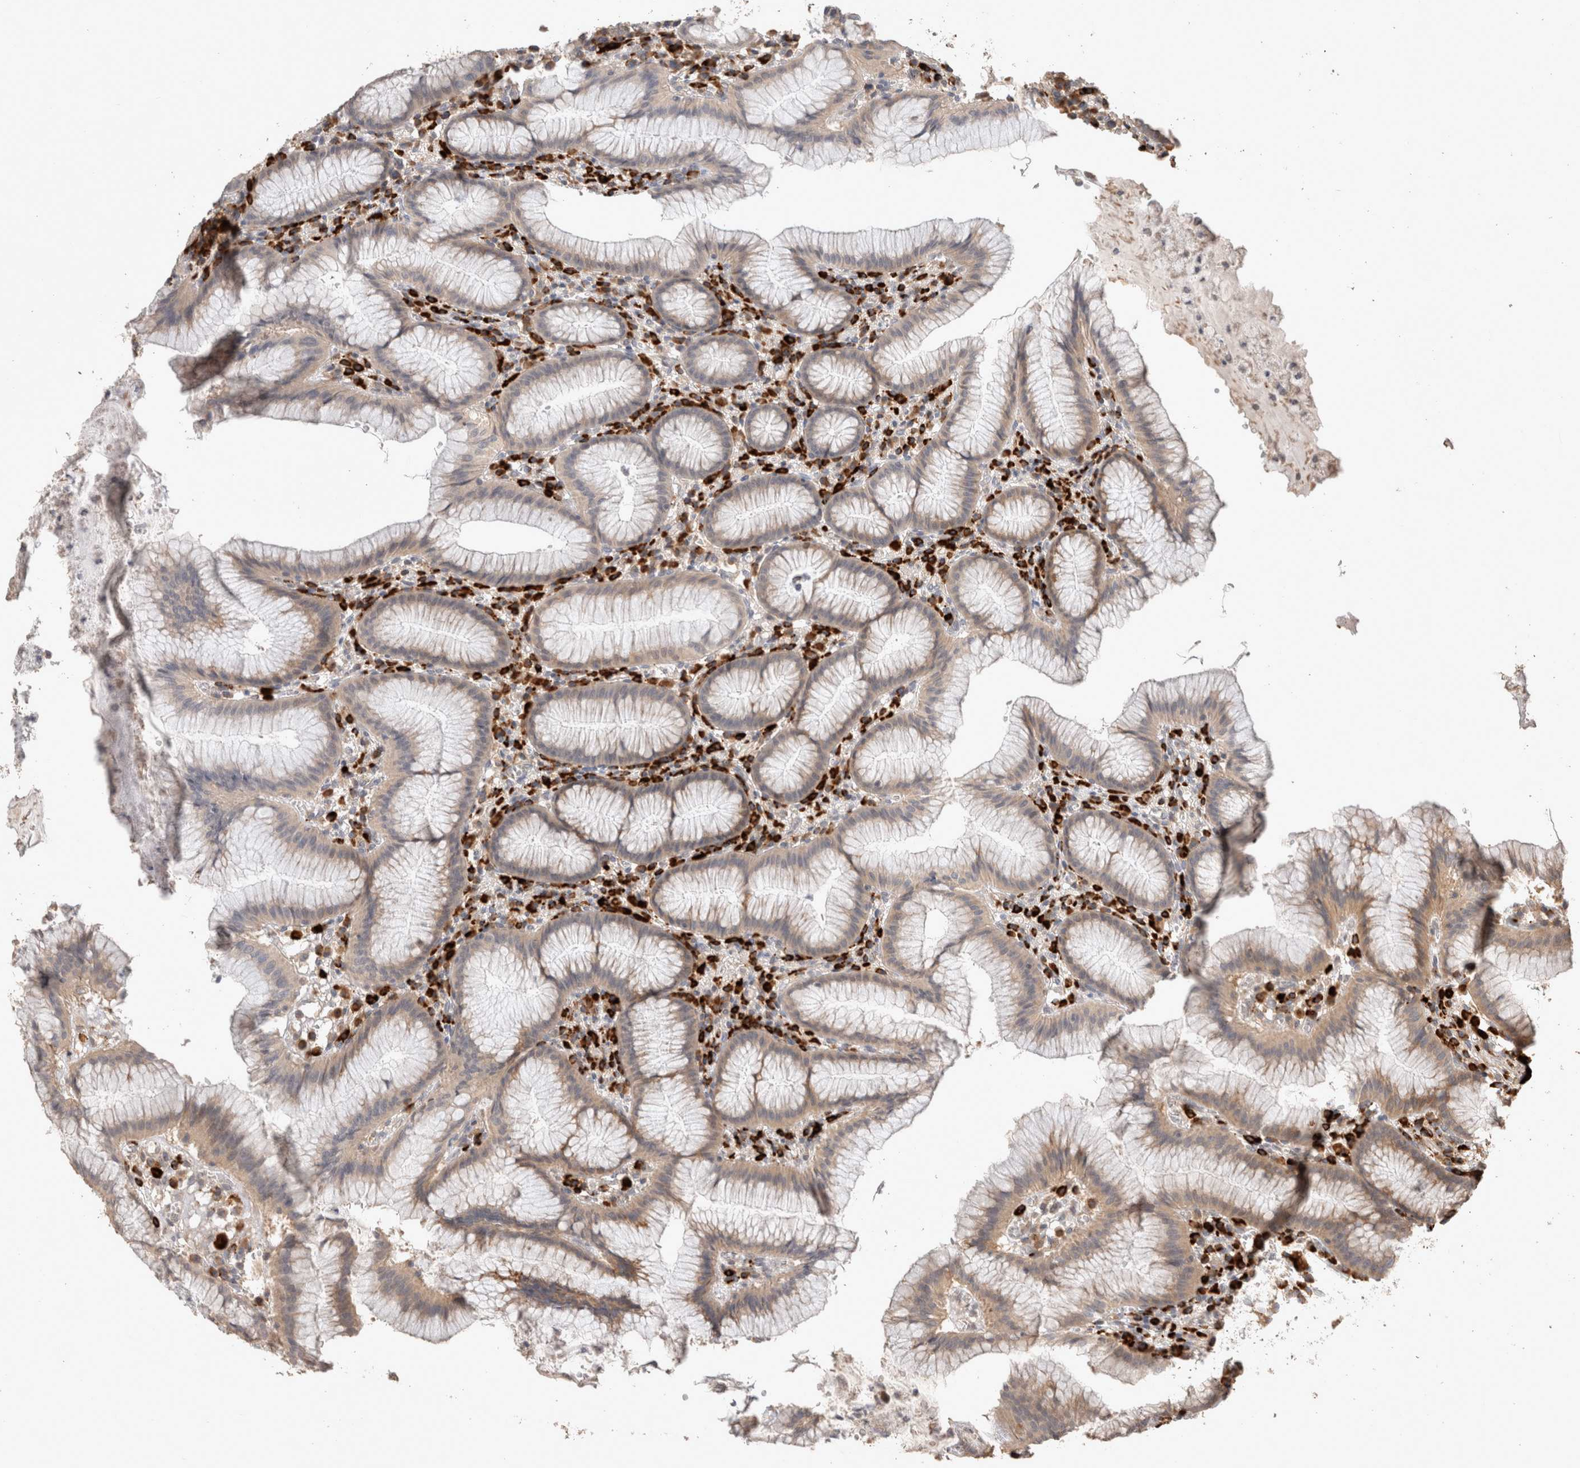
{"staining": {"intensity": "weak", "quantity": "25%-75%", "location": "cytoplasmic/membranous"}, "tissue": "stomach", "cell_type": "Glandular cells", "image_type": "normal", "snomed": [{"axis": "morphology", "description": "Normal tissue, NOS"}, {"axis": "topography", "description": "Stomach"}], "caption": "Immunohistochemistry (IHC) (DAB (3,3'-diaminobenzidine)) staining of normal stomach demonstrates weak cytoplasmic/membranous protein positivity in about 25%-75% of glandular cells. The staining was performed using DAB to visualize the protein expression in brown, while the nuclei were stained in blue with hematoxylin (Magnification: 20x).", "gene": "HROB", "patient": {"sex": "male", "age": 55}}